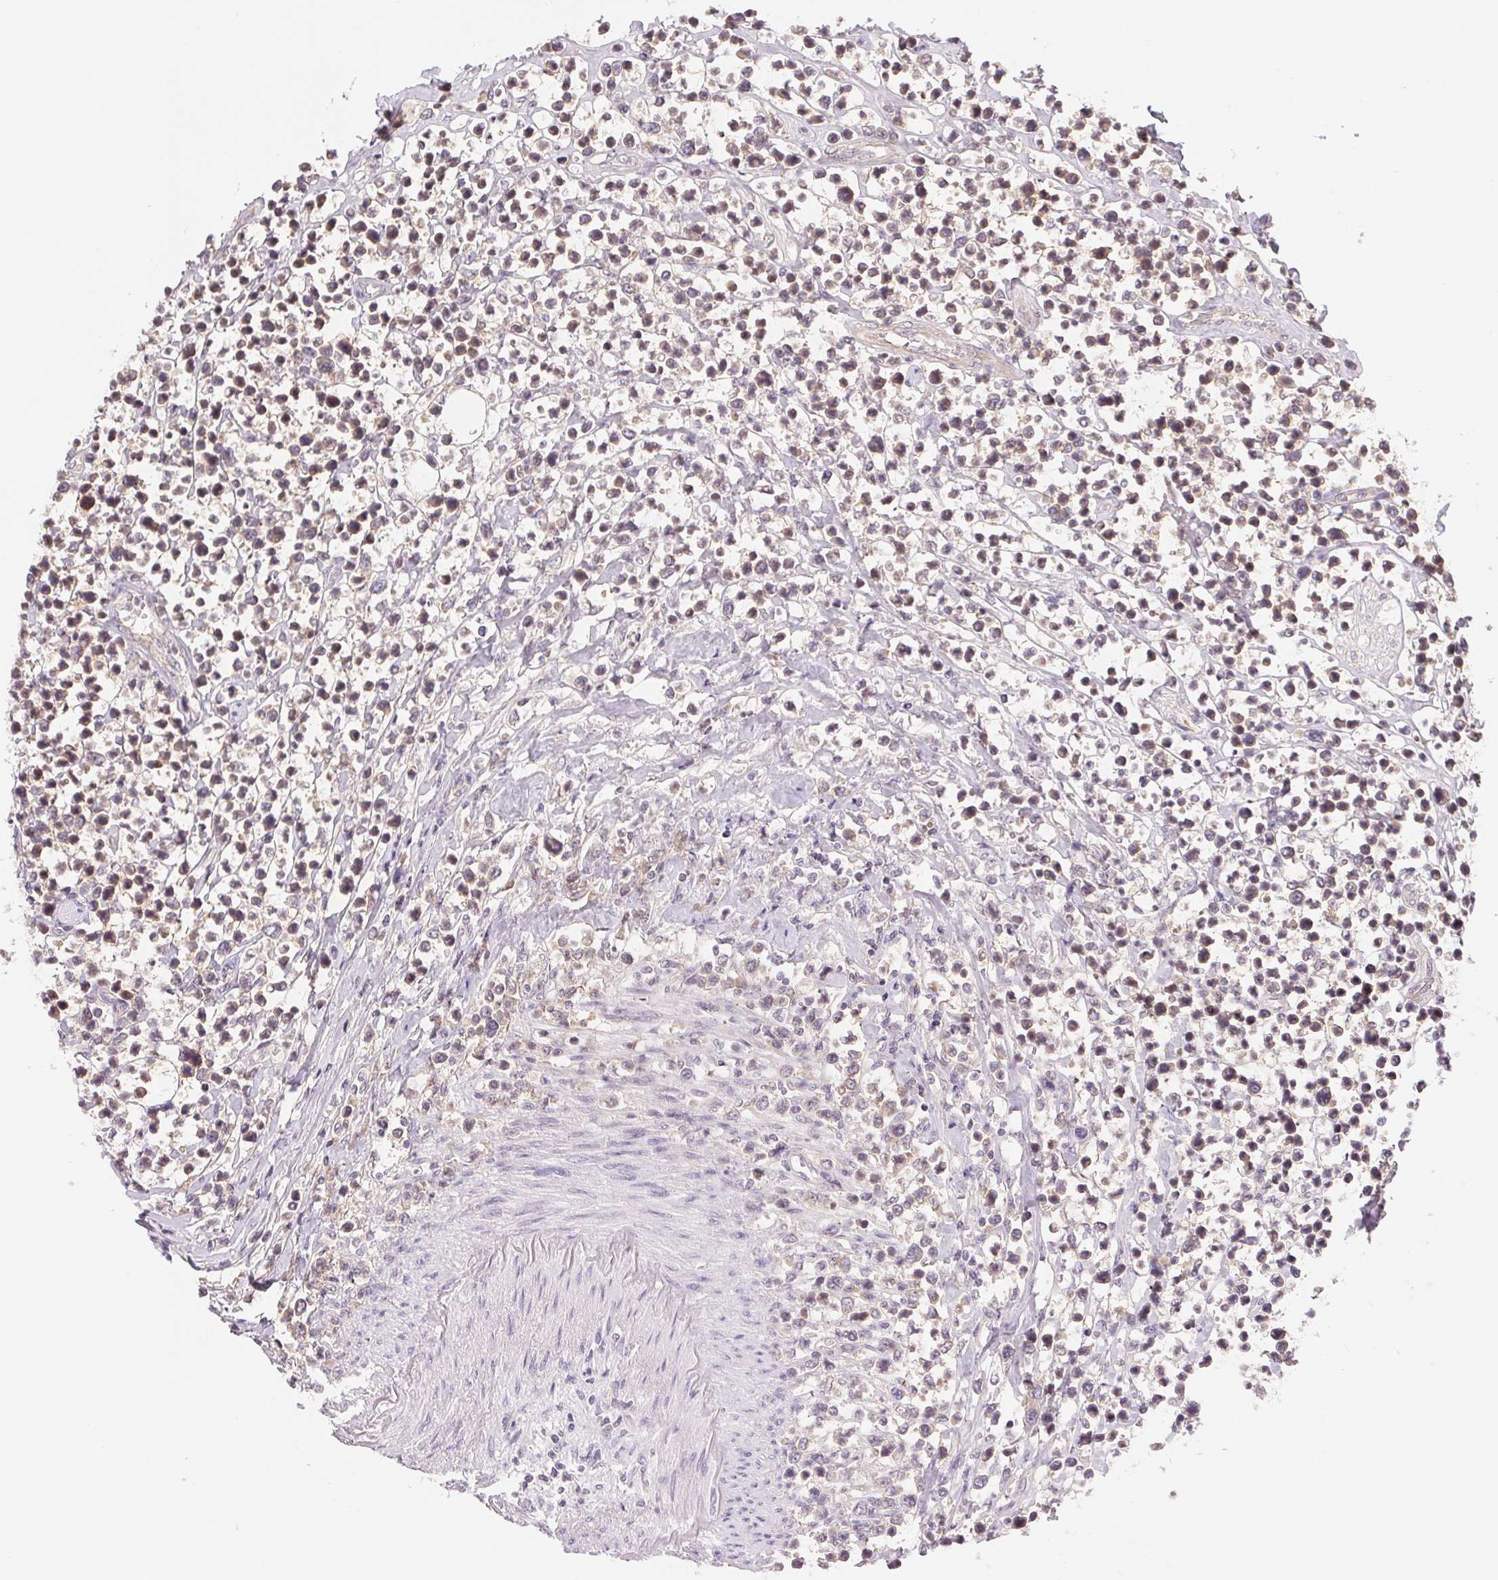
{"staining": {"intensity": "weak", "quantity": "25%-75%", "location": "cytoplasmic/membranous"}, "tissue": "lymphoma", "cell_type": "Tumor cells", "image_type": "cancer", "snomed": [{"axis": "morphology", "description": "Malignant lymphoma, non-Hodgkin's type, High grade"}, {"axis": "topography", "description": "Soft tissue"}], "caption": "A photomicrograph showing weak cytoplasmic/membranous expression in approximately 25%-75% of tumor cells in lymphoma, as visualized by brown immunohistochemical staining.", "gene": "BNIP5", "patient": {"sex": "female", "age": 56}}